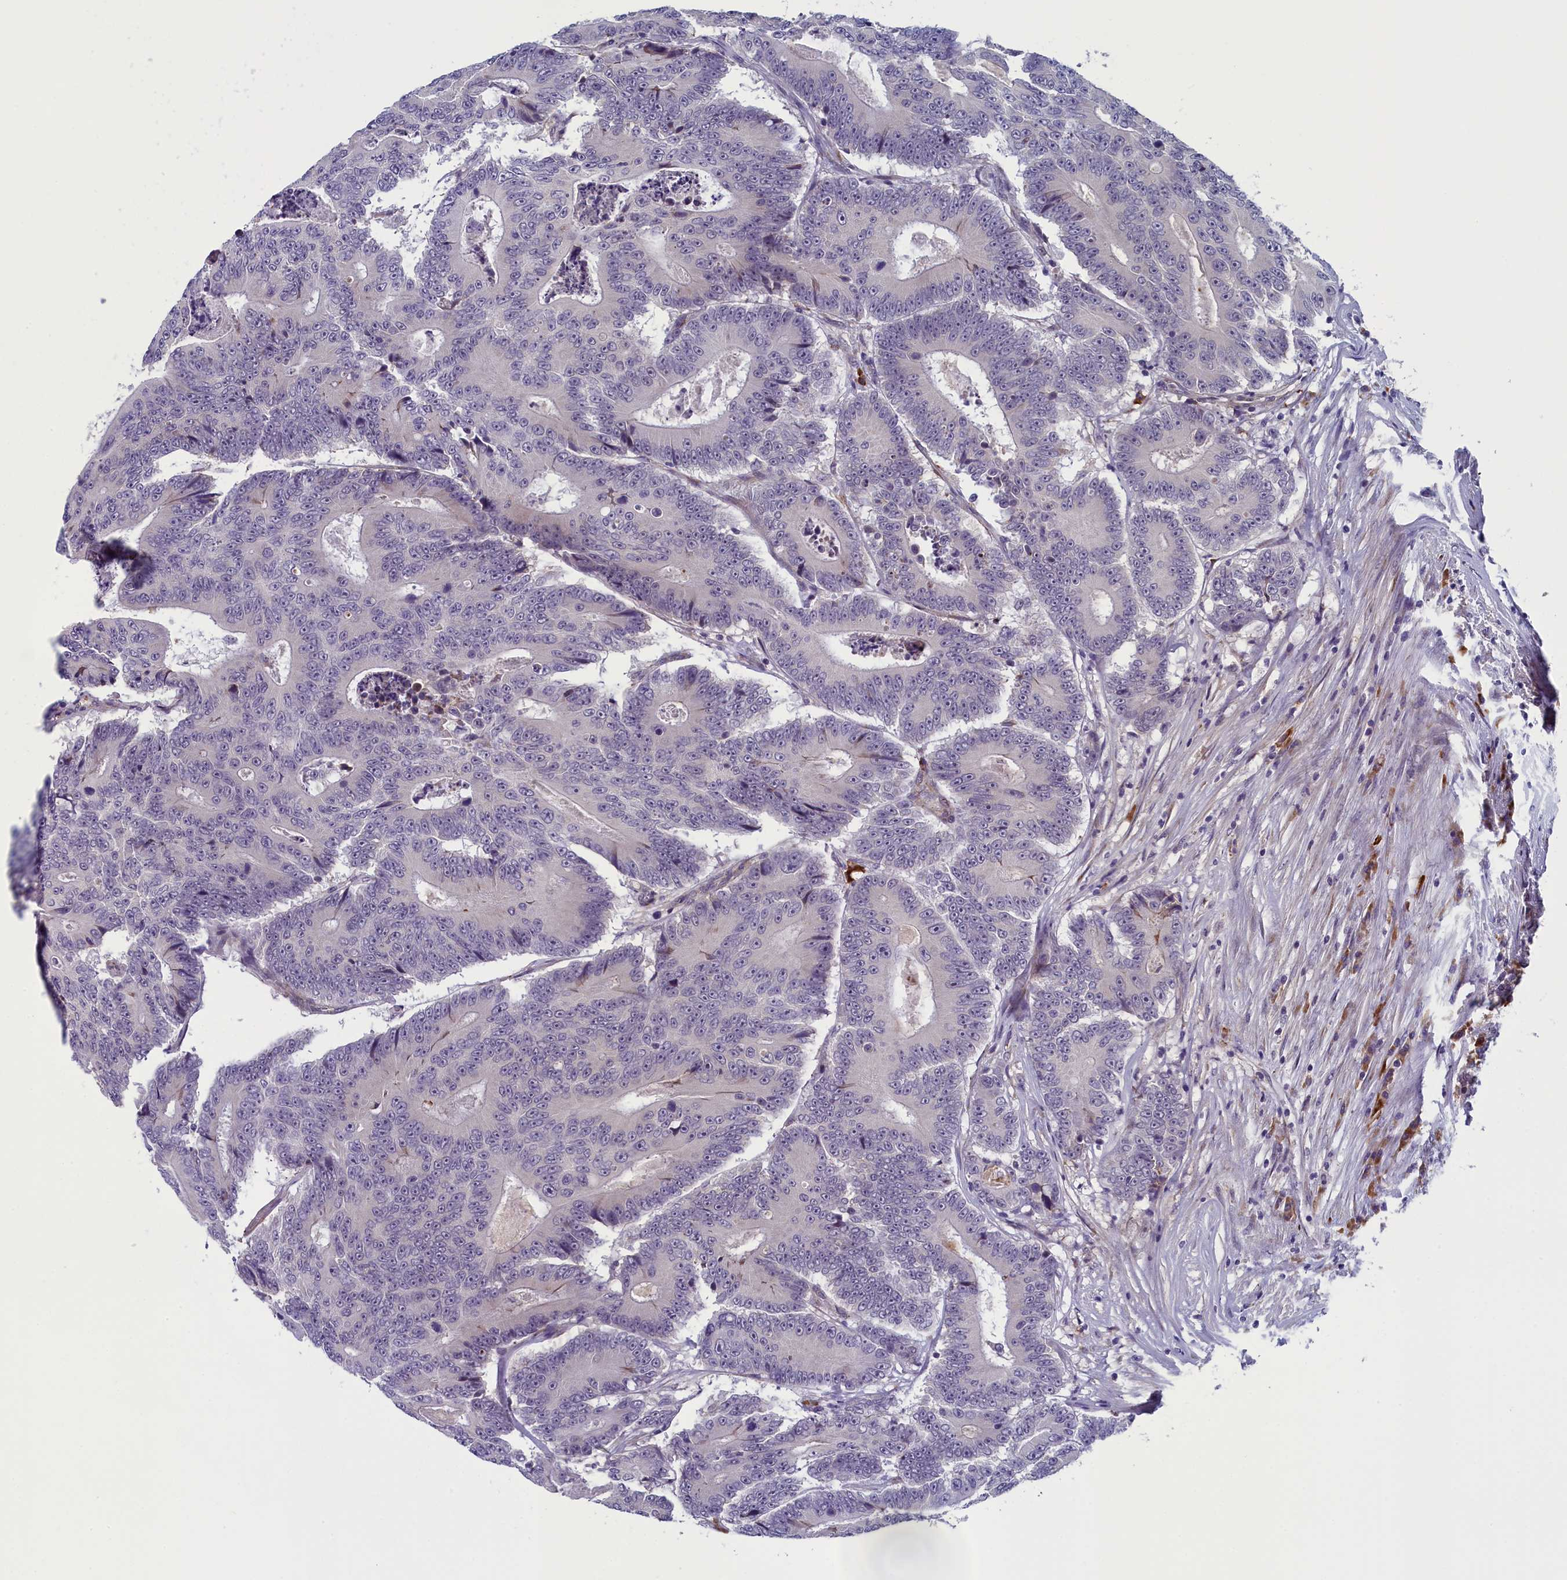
{"staining": {"intensity": "negative", "quantity": "none", "location": "none"}, "tissue": "colorectal cancer", "cell_type": "Tumor cells", "image_type": "cancer", "snomed": [{"axis": "morphology", "description": "Adenocarcinoma, NOS"}, {"axis": "topography", "description": "Colon"}], "caption": "This is an IHC image of human adenocarcinoma (colorectal). There is no positivity in tumor cells.", "gene": "CNEP1R1", "patient": {"sex": "male", "age": 83}}